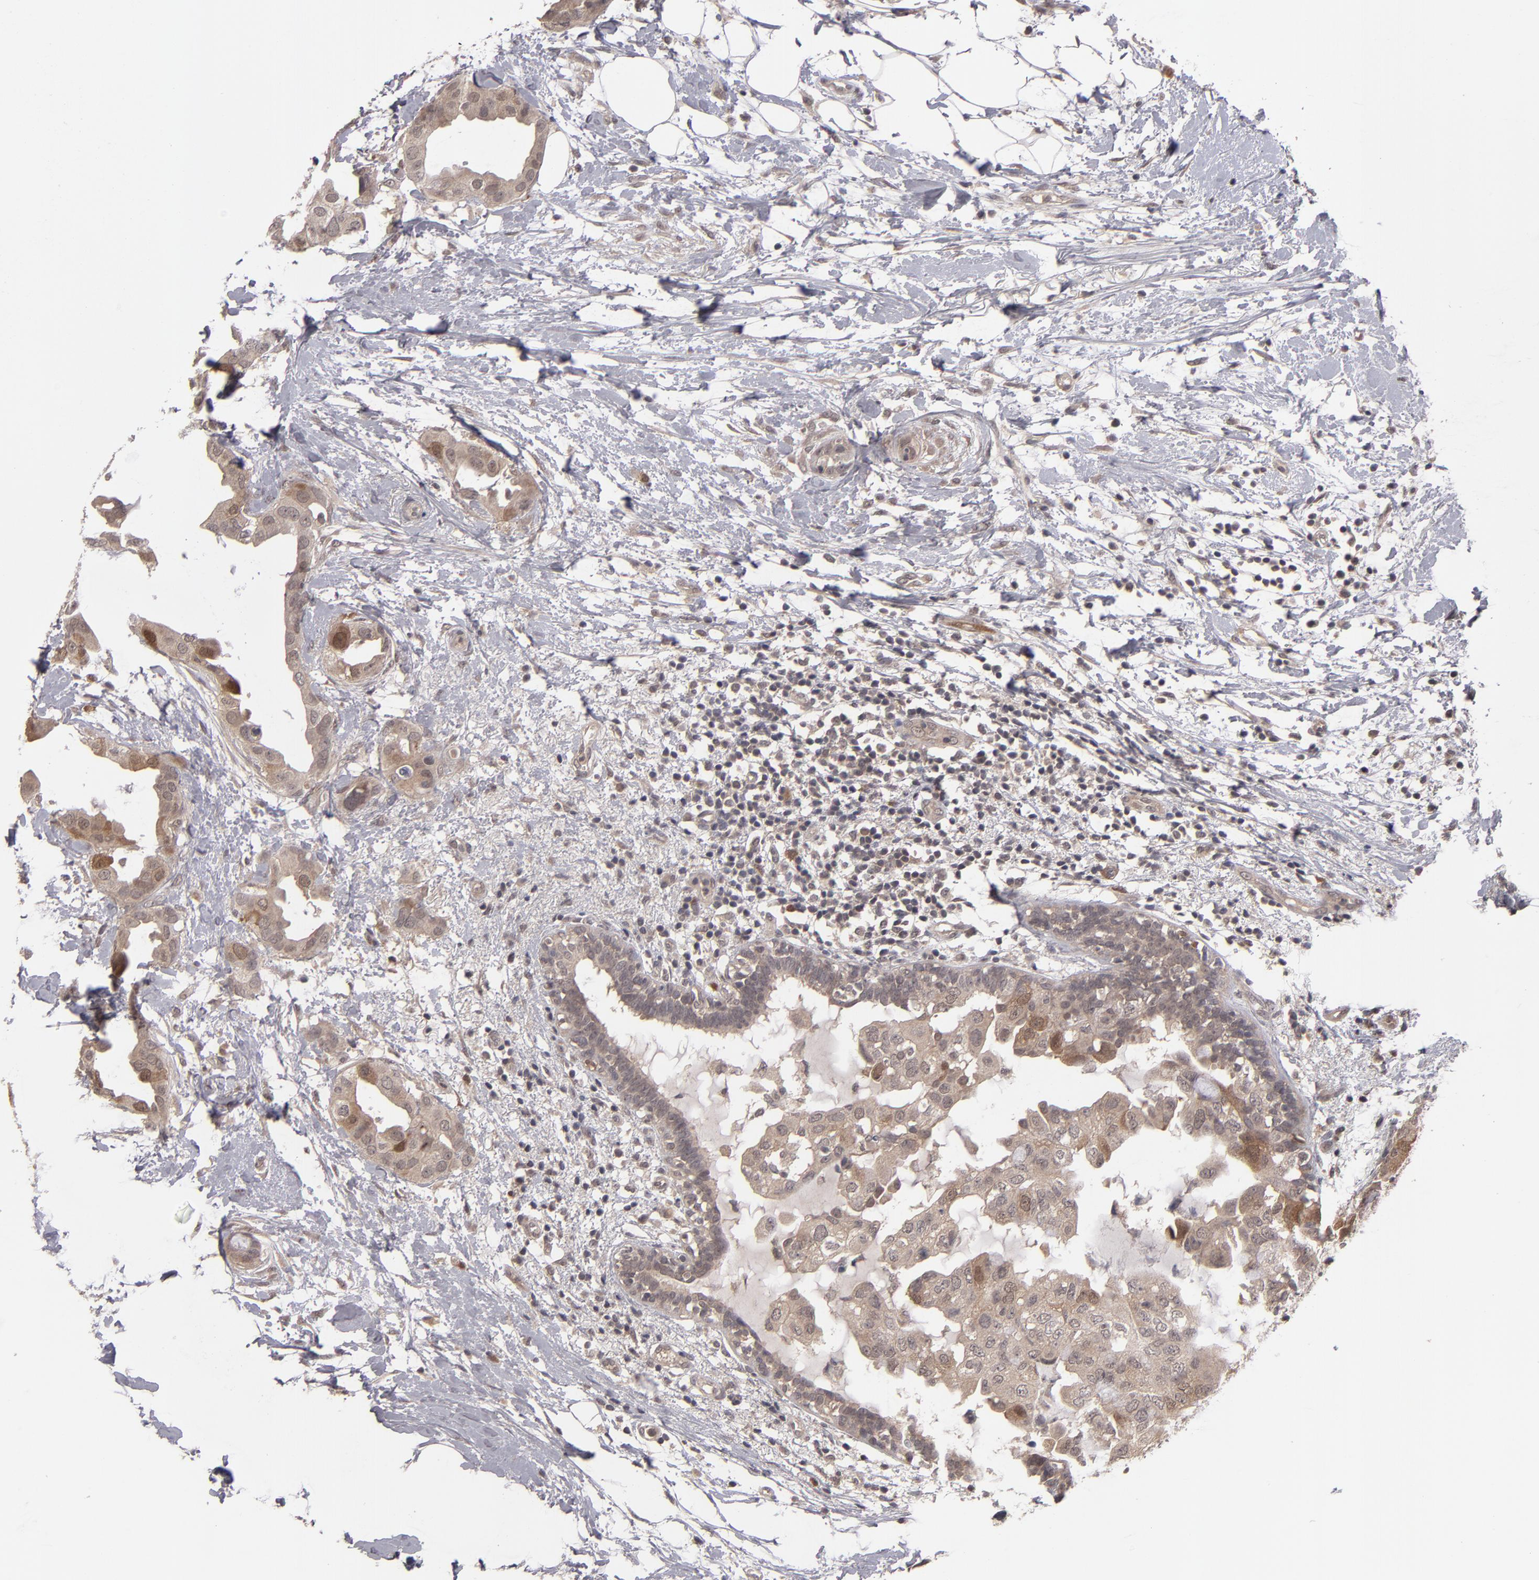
{"staining": {"intensity": "moderate", "quantity": ">75%", "location": "cytoplasmic/membranous,nuclear"}, "tissue": "breast cancer", "cell_type": "Tumor cells", "image_type": "cancer", "snomed": [{"axis": "morphology", "description": "Duct carcinoma"}, {"axis": "topography", "description": "Breast"}], "caption": "High-magnification brightfield microscopy of breast cancer (infiltrating ductal carcinoma) stained with DAB (brown) and counterstained with hematoxylin (blue). tumor cells exhibit moderate cytoplasmic/membranous and nuclear expression is identified in about>75% of cells. Using DAB (brown) and hematoxylin (blue) stains, captured at high magnification using brightfield microscopy.", "gene": "TYMS", "patient": {"sex": "female", "age": 40}}